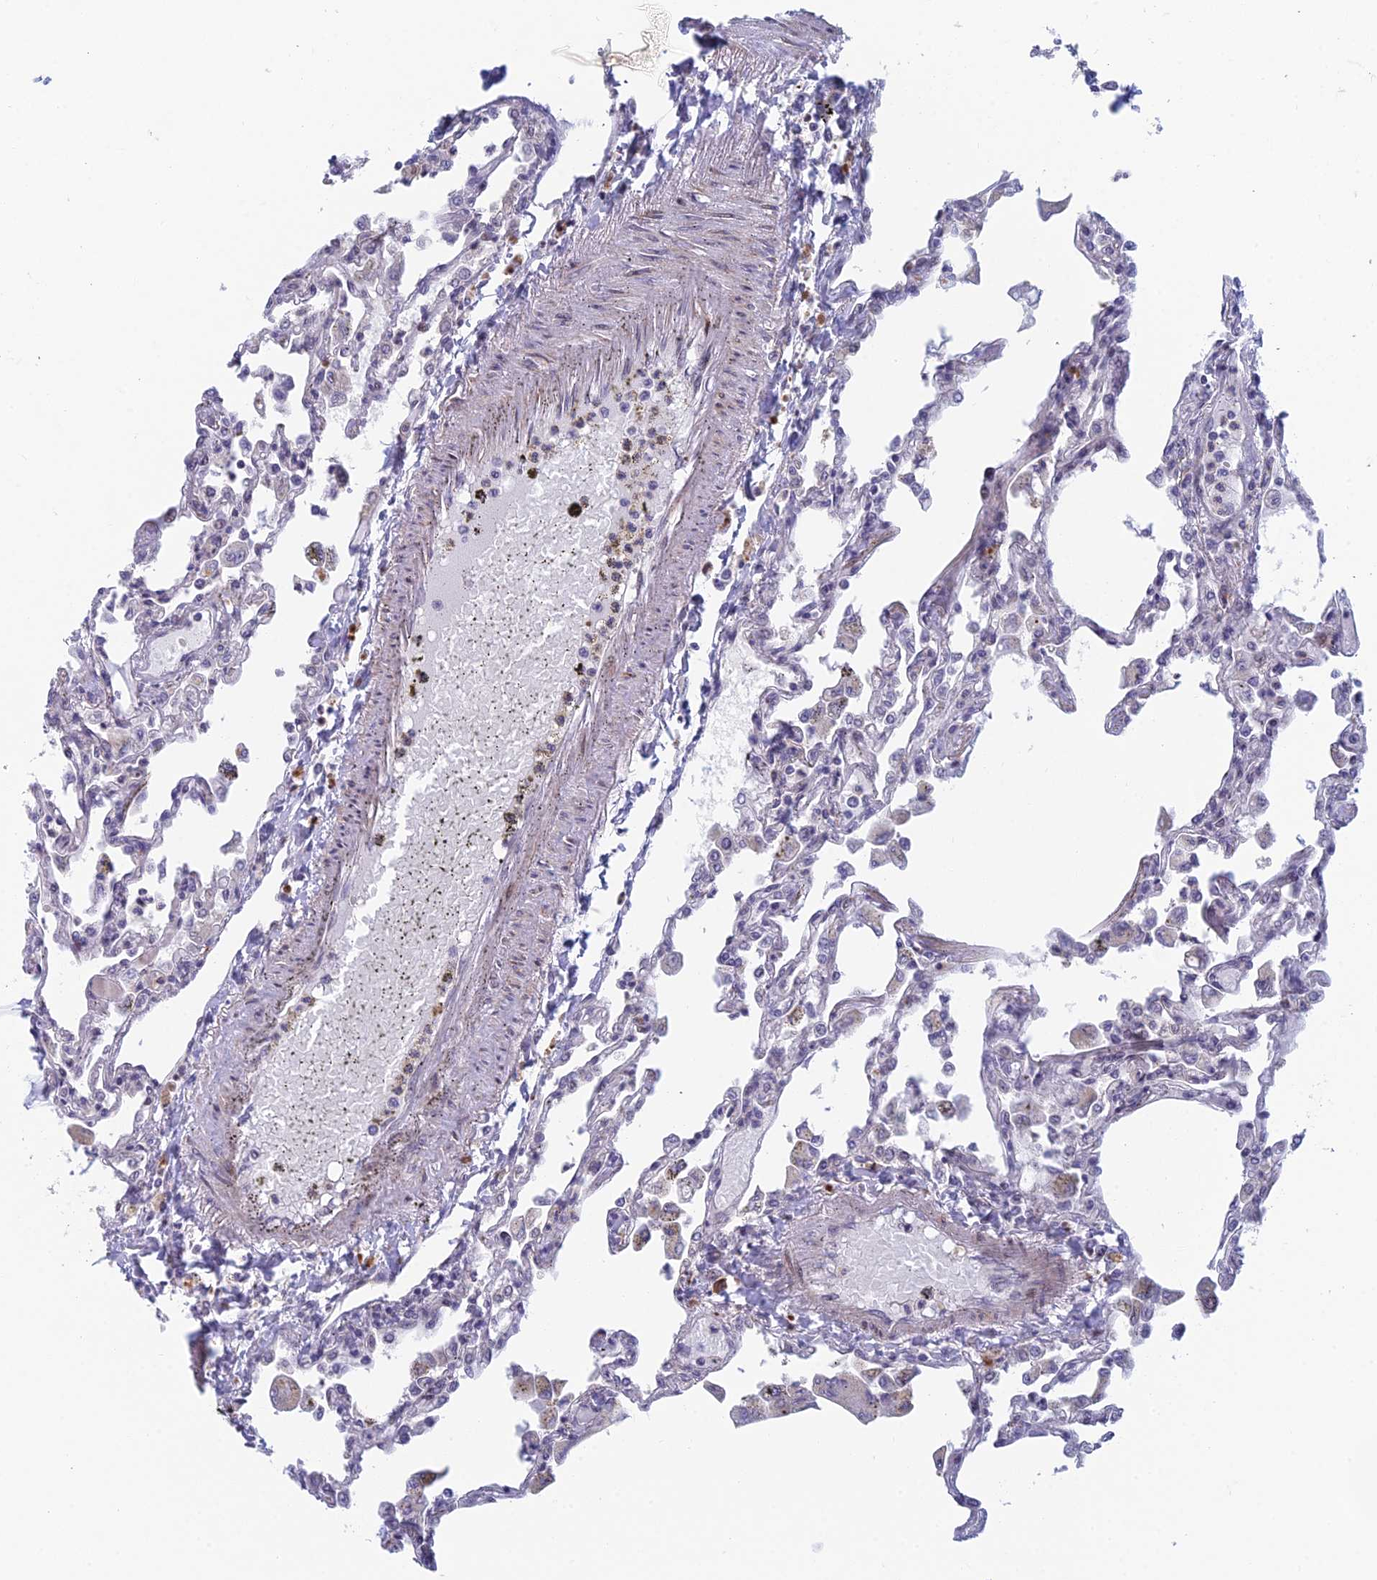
{"staining": {"intensity": "moderate", "quantity": "<25%", "location": "nuclear"}, "tissue": "lung", "cell_type": "Alveolar cells", "image_type": "normal", "snomed": [{"axis": "morphology", "description": "Normal tissue, NOS"}, {"axis": "topography", "description": "Bronchus"}, {"axis": "topography", "description": "Lung"}], "caption": "DAB (3,3'-diaminobenzidine) immunohistochemical staining of unremarkable human lung shows moderate nuclear protein positivity in approximately <25% of alveolar cells. (DAB IHC with brightfield microscopy, high magnification).", "gene": "PPP1R26", "patient": {"sex": "female", "age": 49}}